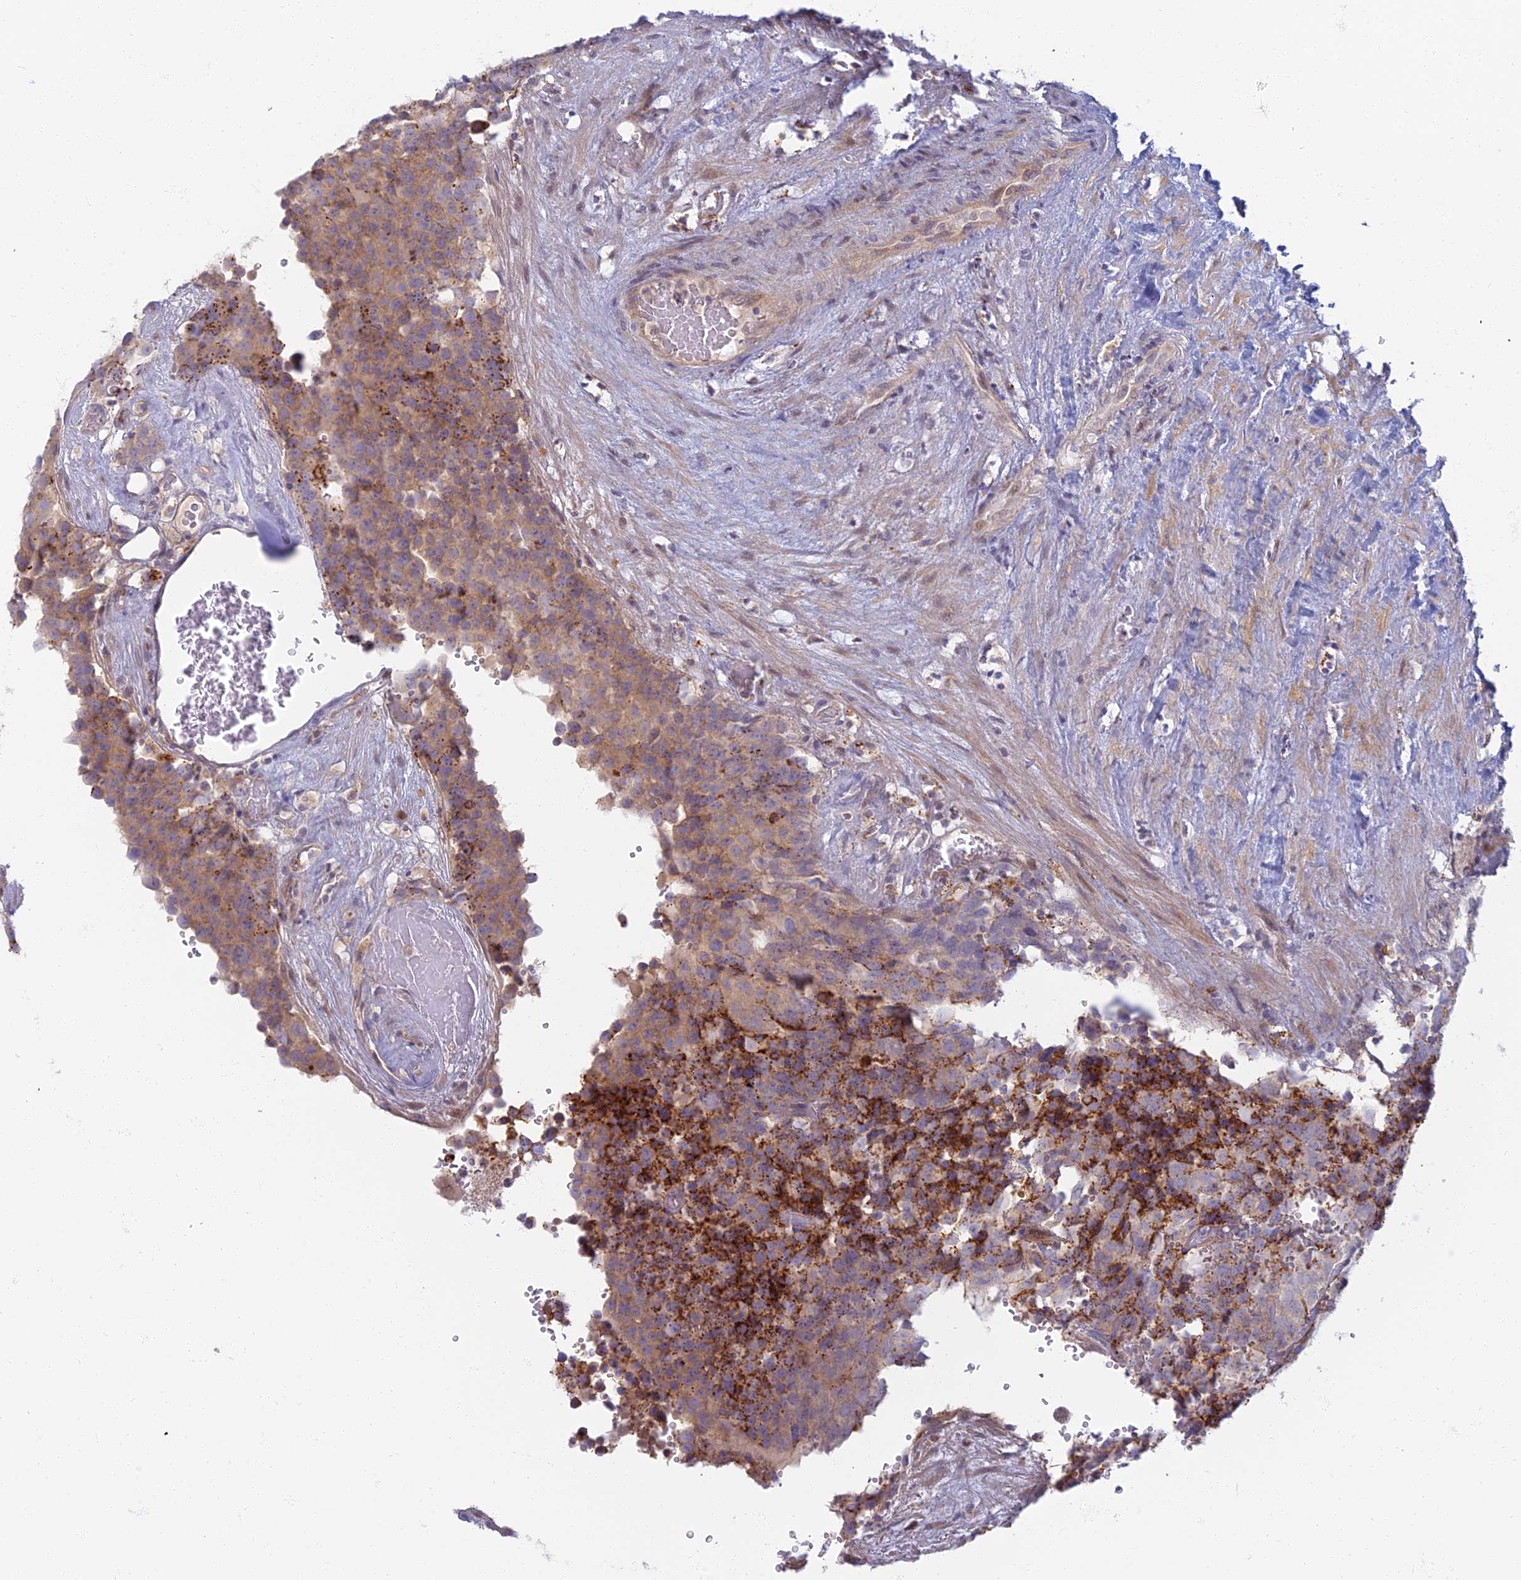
{"staining": {"intensity": "moderate", "quantity": ">75%", "location": "cytoplasmic/membranous"}, "tissue": "testis cancer", "cell_type": "Tumor cells", "image_type": "cancer", "snomed": [{"axis": "morphology", "description": "Seminoma, NOS"}, {"axis": "topography", "description": "Testis"}], "caption": "Immunohistochemistry image of human testis cancer (seminoma) stained for a protein (brown), which reveals medium levels of moderate cytoplasmic/membranous staining in about >75% of tumor cells.", "gene": "CHMP4B", "patient": {"sex": "male", "age": 71}}